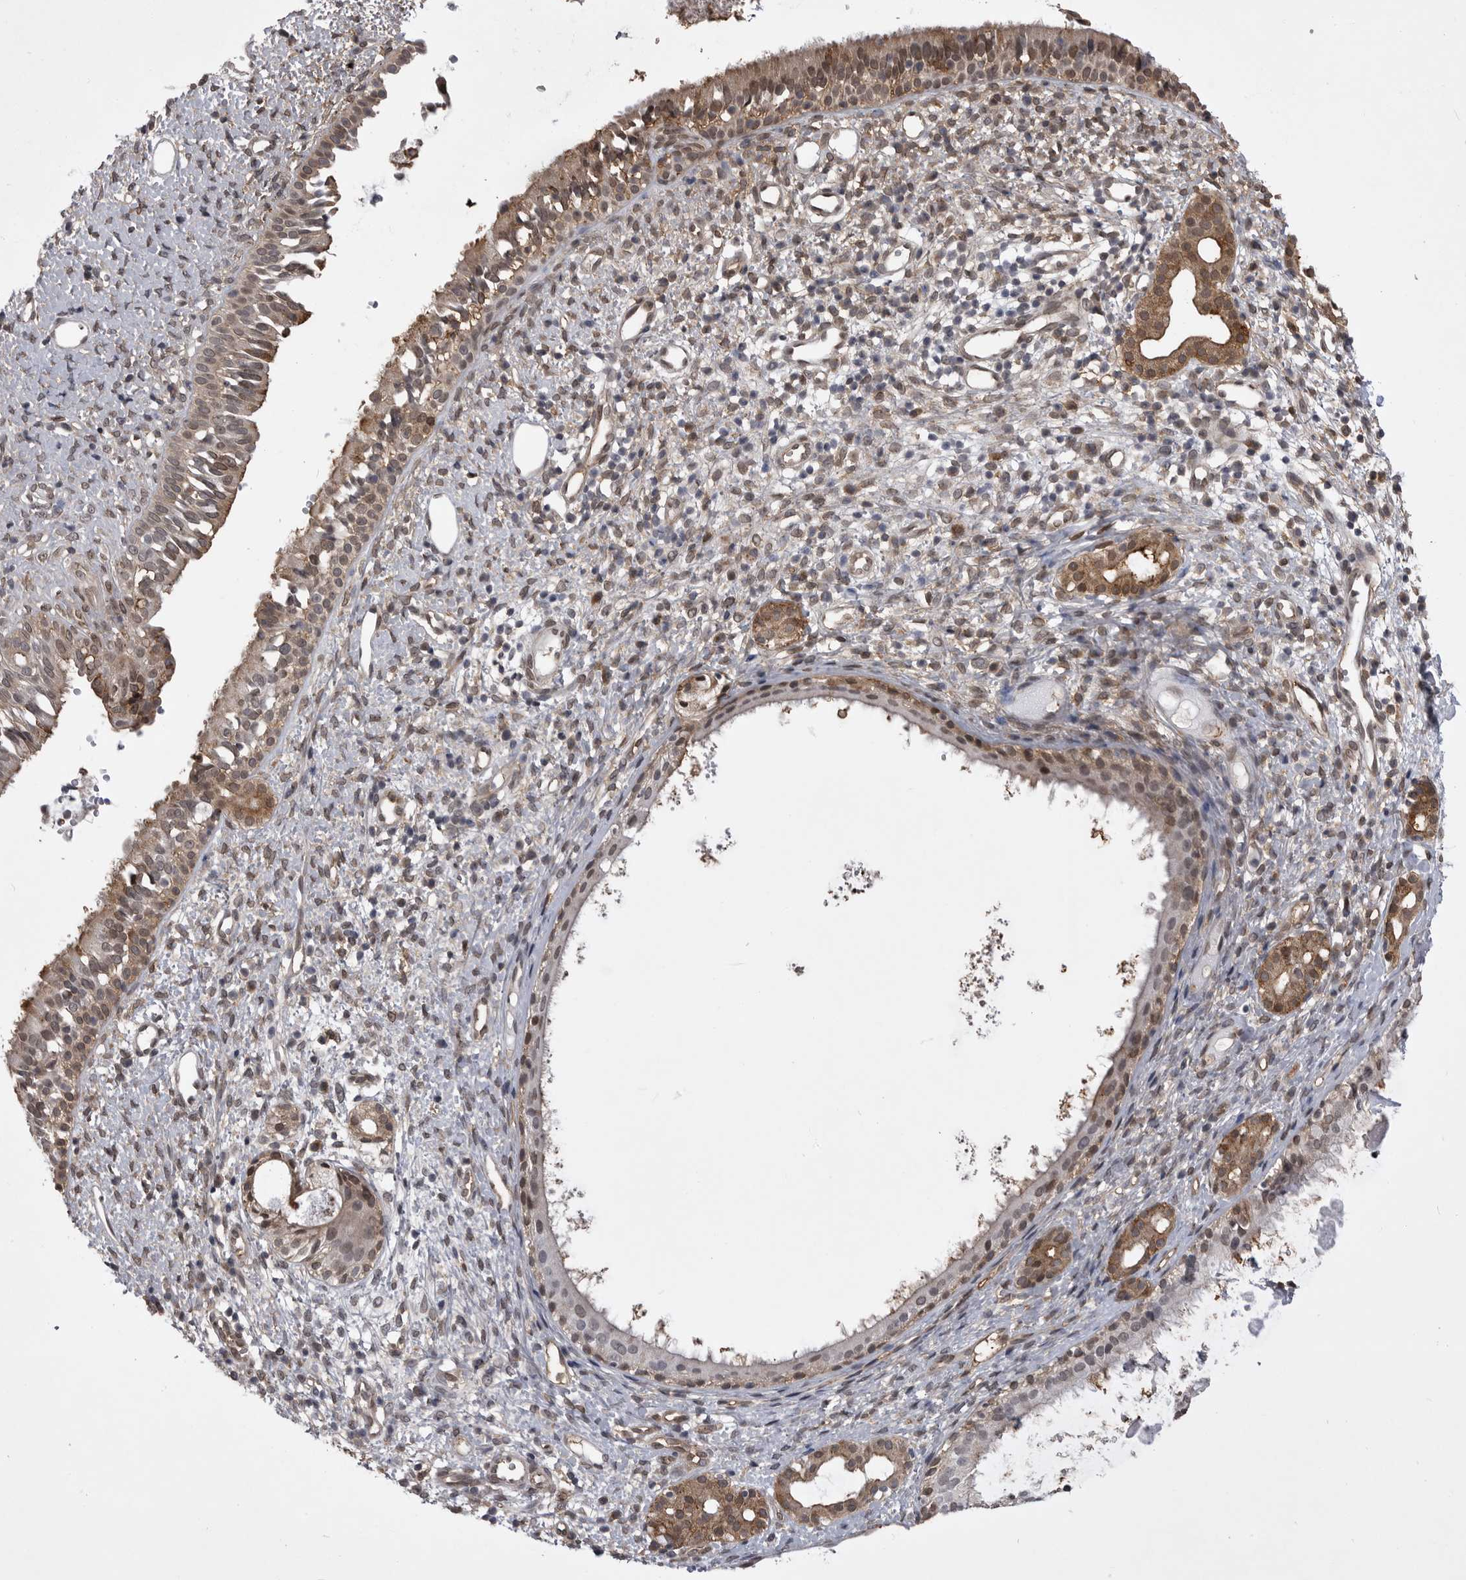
{"staining": {"intensity": "moderate", "quantity": ">75%", "location": "cytoplasmic/membranous,nuclear"}, "tissue": "nasopharynx", "cell_type": "Respiratory epithelial cells", "image_type": "normal", "snomed": [{"axis": "morphology", "description": "Normal tissue, NOS"}, {"axis": "topography", "description": "Nasopharynx"}], "caption": "Immunohistochemistry (IHC) image of benign human nasopharynx stained for a protein (brown), which reveals medium levels of moderate cytoplasmic/membranous,nuclear expression in approximately >75% of respiratory epithelial cells.", "gene": "ABL1", "patient": {"sex": "male", "age": 22}}